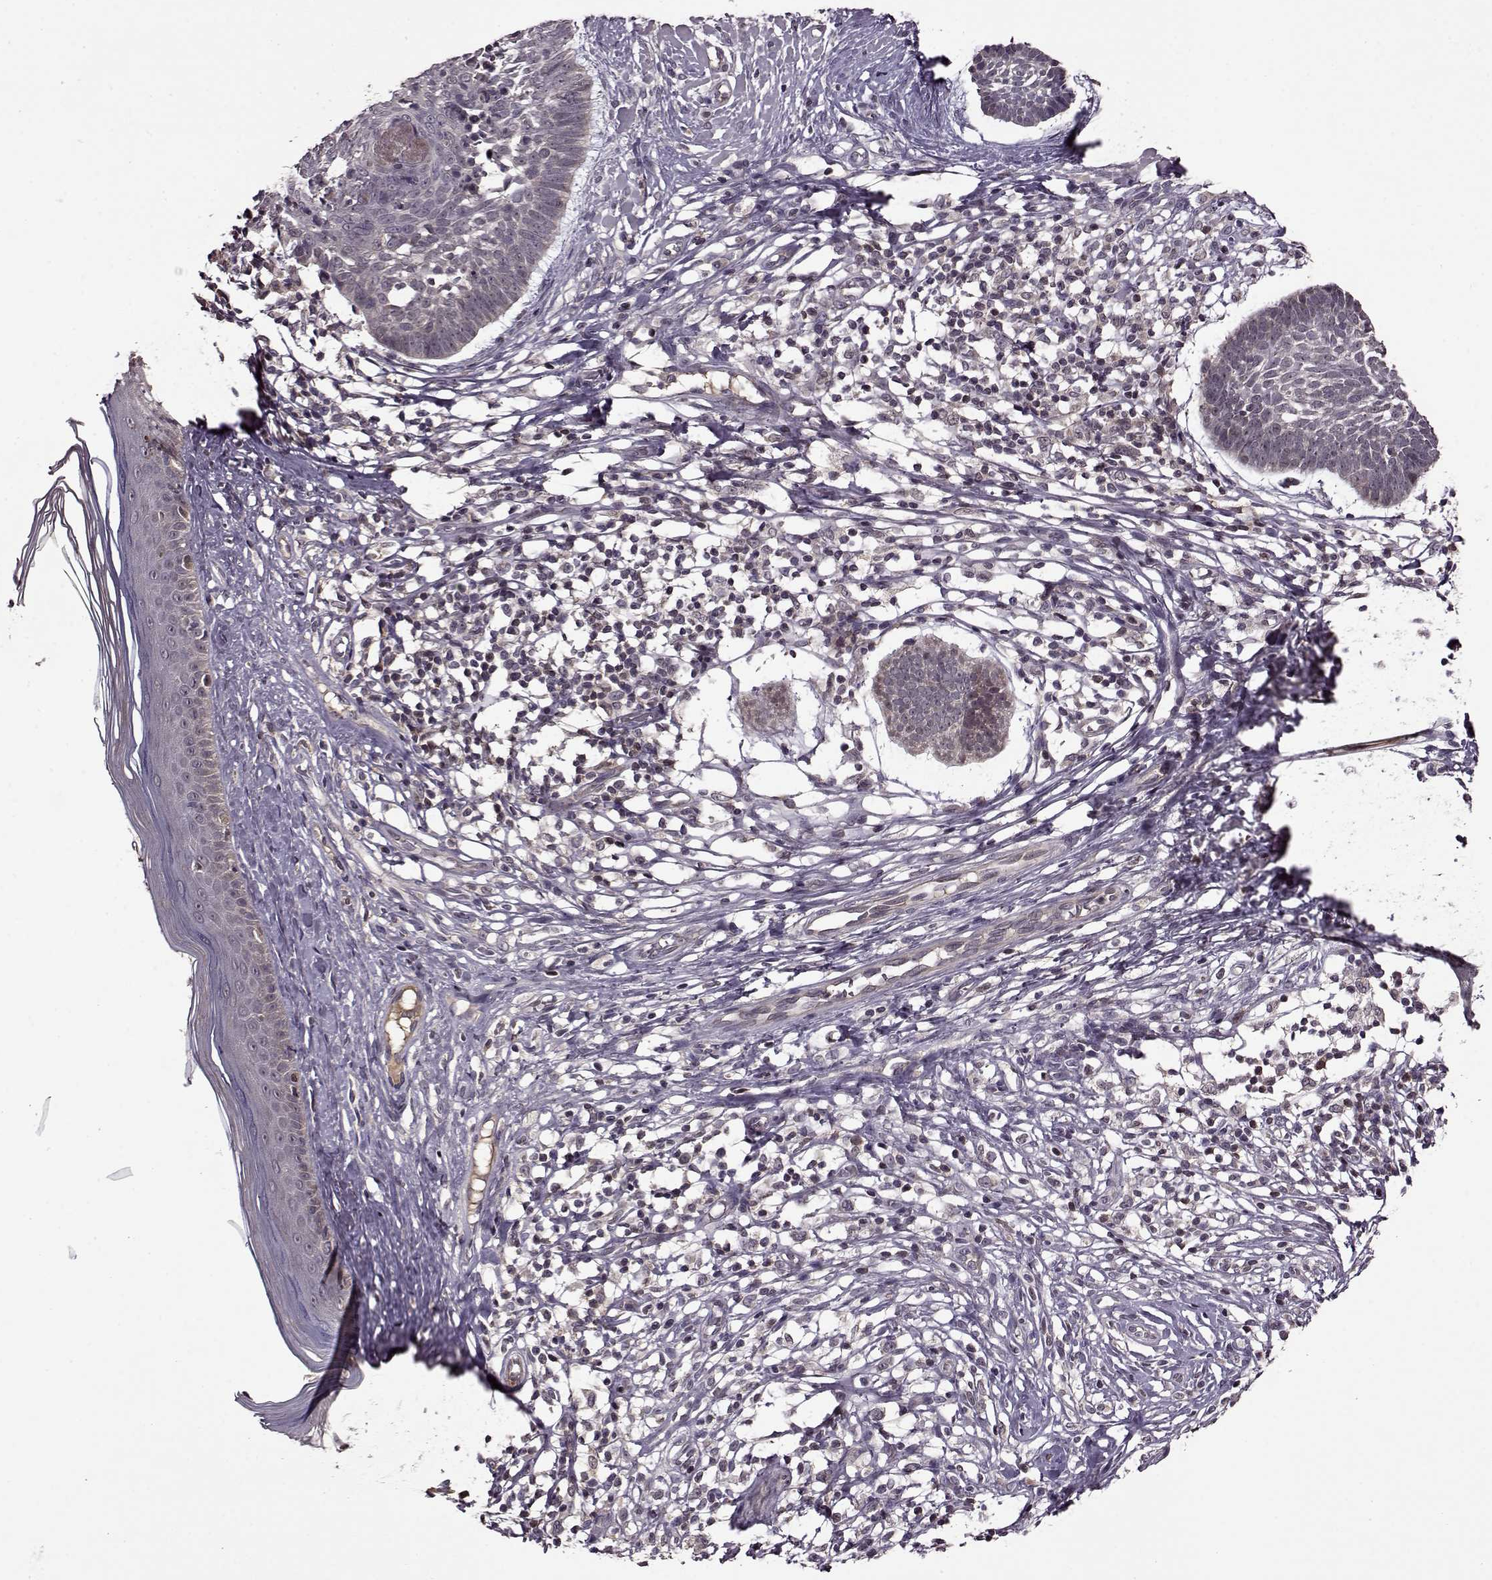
{"staining": {"intensity": "negative", "quantity": "none", "location": "none"}, "tissue": "skin cancer", "cell_type": "Tumor cells", "image_type": "cancer", "snomed": [{"axis": "morphology", "description": "Basal cell carcinoma"}, {"axis": "topography", "description": "Skin"}], "caption": "Image shows no protein positivity in tumor cells of basal cell carcinoma (skin) tissue.", "gene": "MAIP1", "patient": {"sex": "male", "age": 85}}